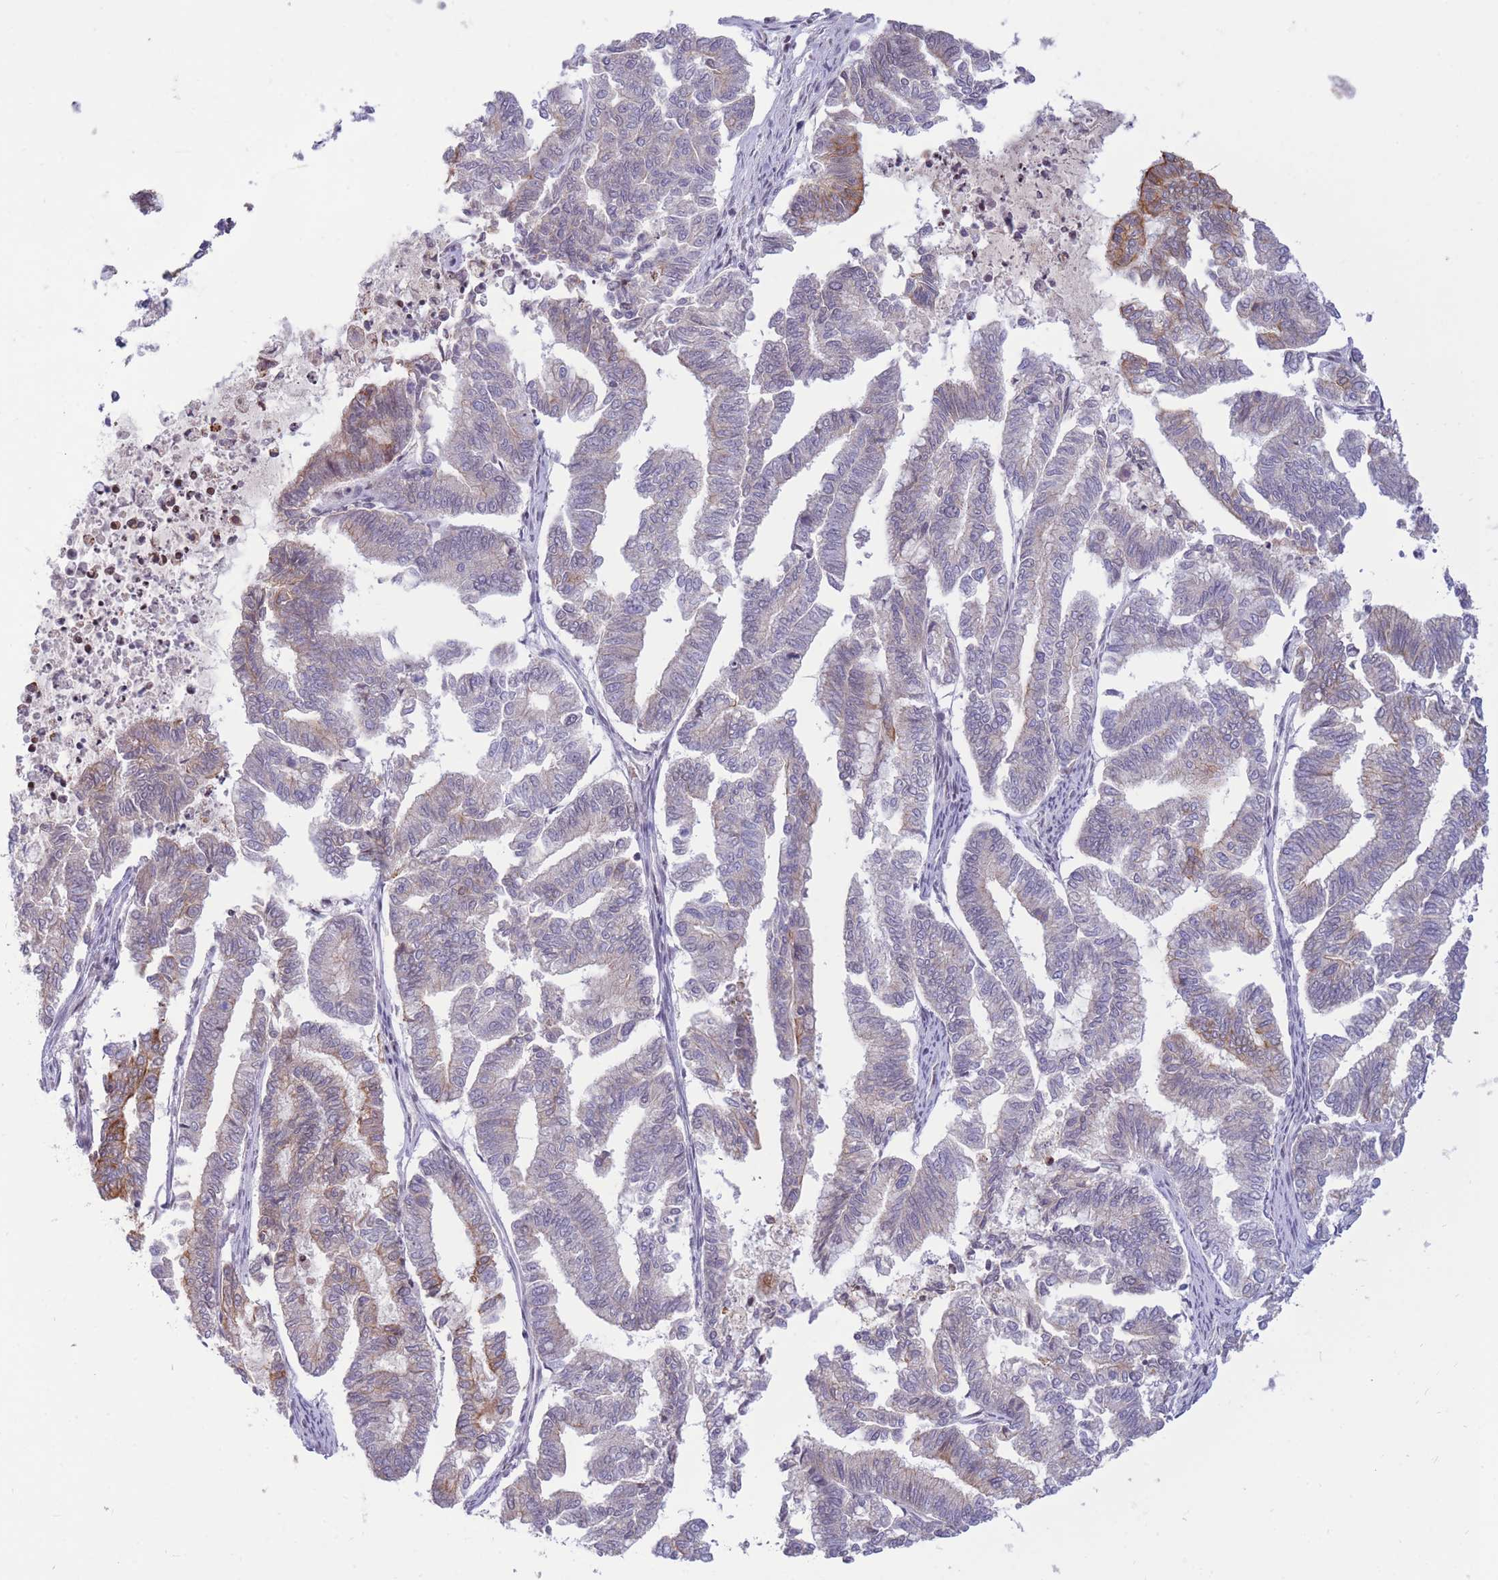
{"staining": {"intensity": "moderate", "quantity": "<25%", "location": "cytoplasmic/membranous"}, "tissue": "endometrial cancer", "cell_type": "Tumor cells", "image_type": "cancer", "snomed": [{"axis": "morphology", "description": "Adenocarcinoma, NOS"}, {"axis": "topography", "description": "Endometrium"}], "caption": "A photomicrograph of human endometrial adenocarcinoma stained for a protein reveals moderate cytoplasmic/membranous brown staining in tumor cells.", "gene": "TARBP2", "patient": {"sex": "female", "age": 79}}